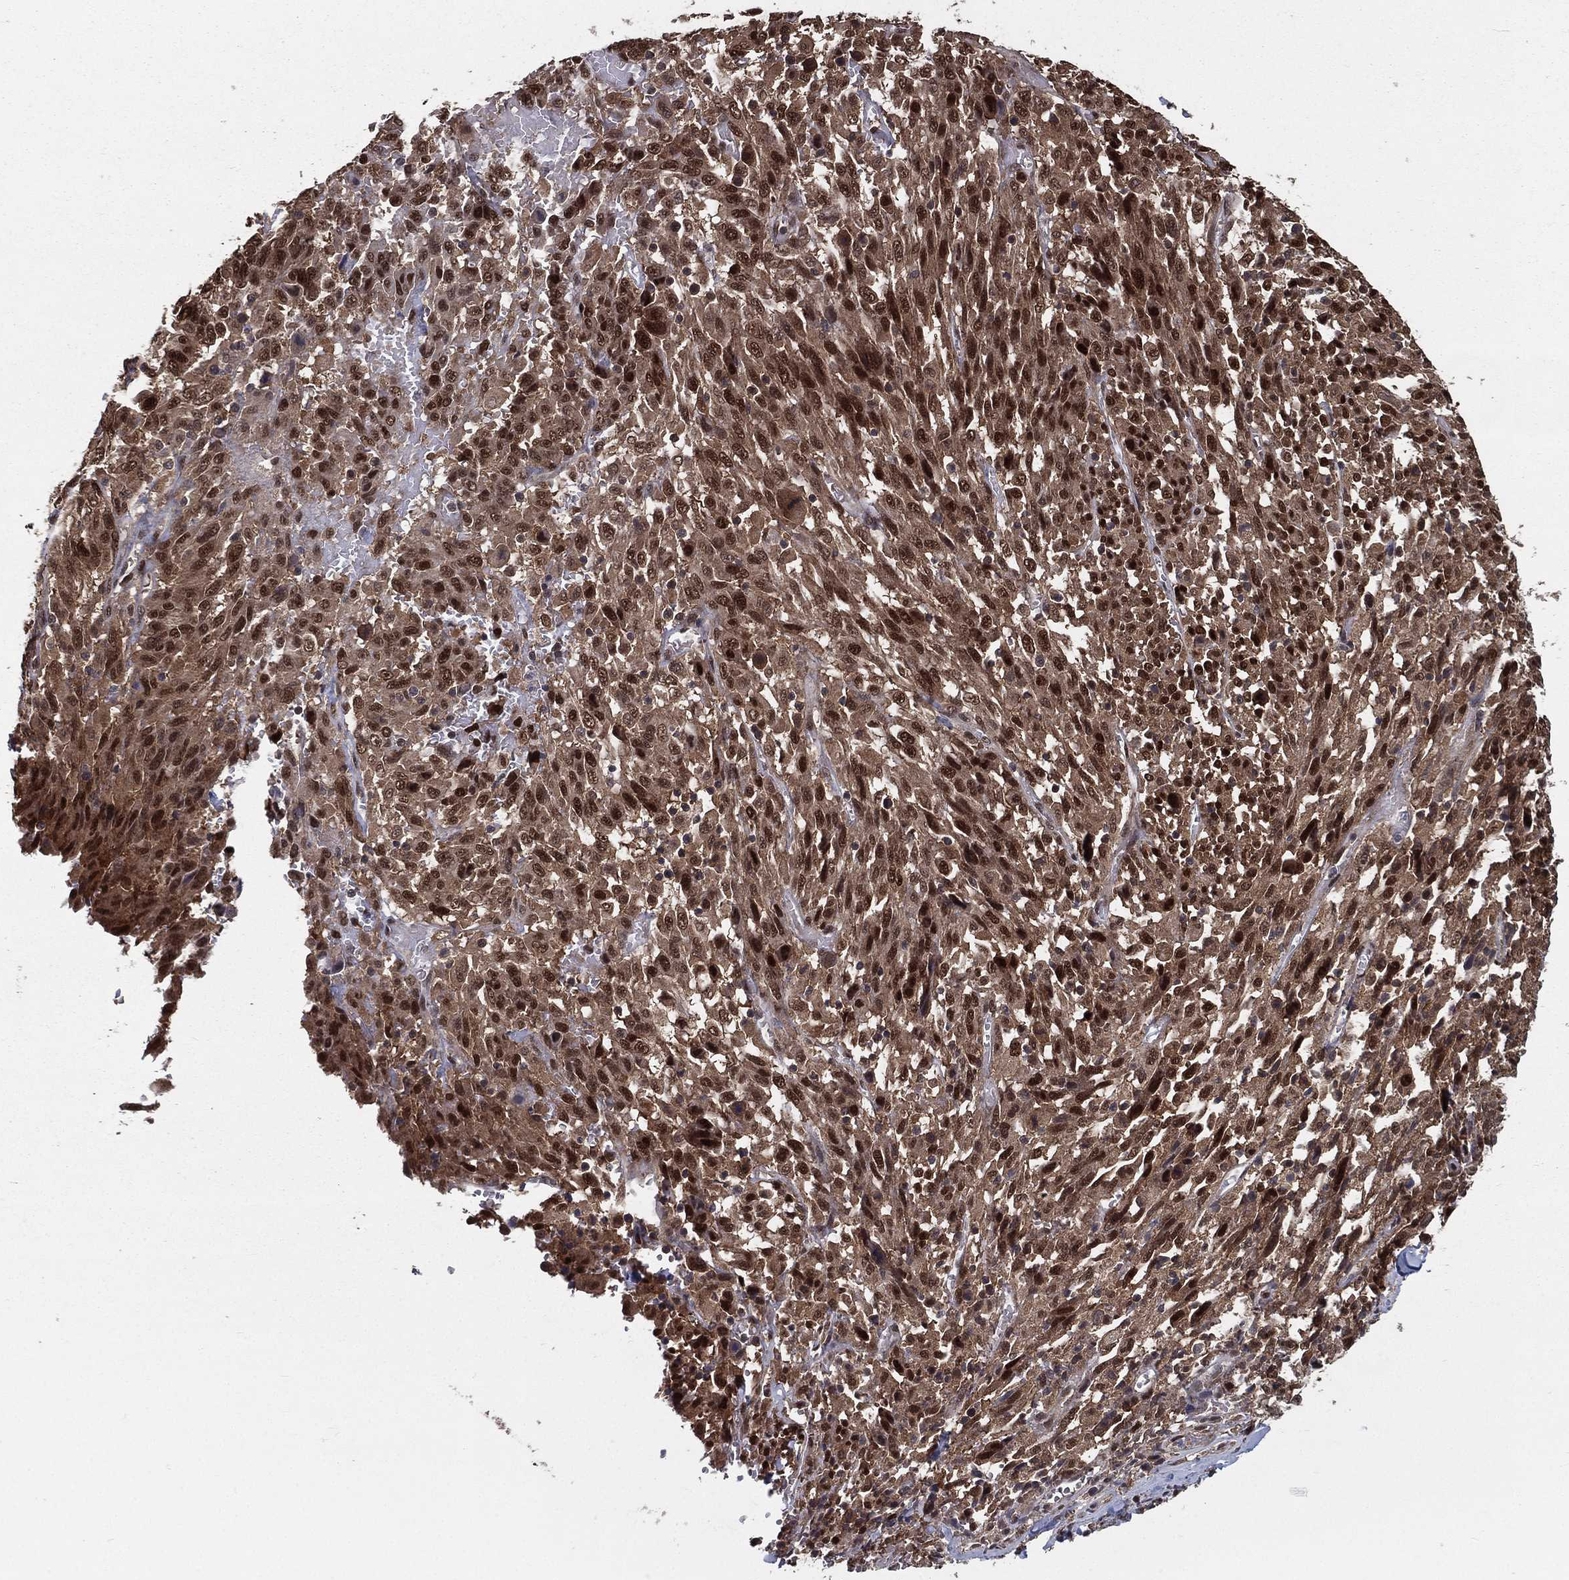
{"staining": {"intensity": "strong", "quantity": "25%-75%", "location": "nuclear"}, "tissue": "melanoma", "cell_type": "Tumor cells", "image_type": "cancer", "snomed": [{"axis": "morphology", "description": "Malignant melanoma, NOS"}, {"axis": "topography", "description": "Skin"}], "caption": "High-power microscopy captured an immunohistochemistry (IHC) histopathology image of malignant melanoma, revealing strong nuclear positivity in approximately 25%-75% of tumor cells.", "gene": "CARM1", "patient": {"sex": "female", "age": 91}}